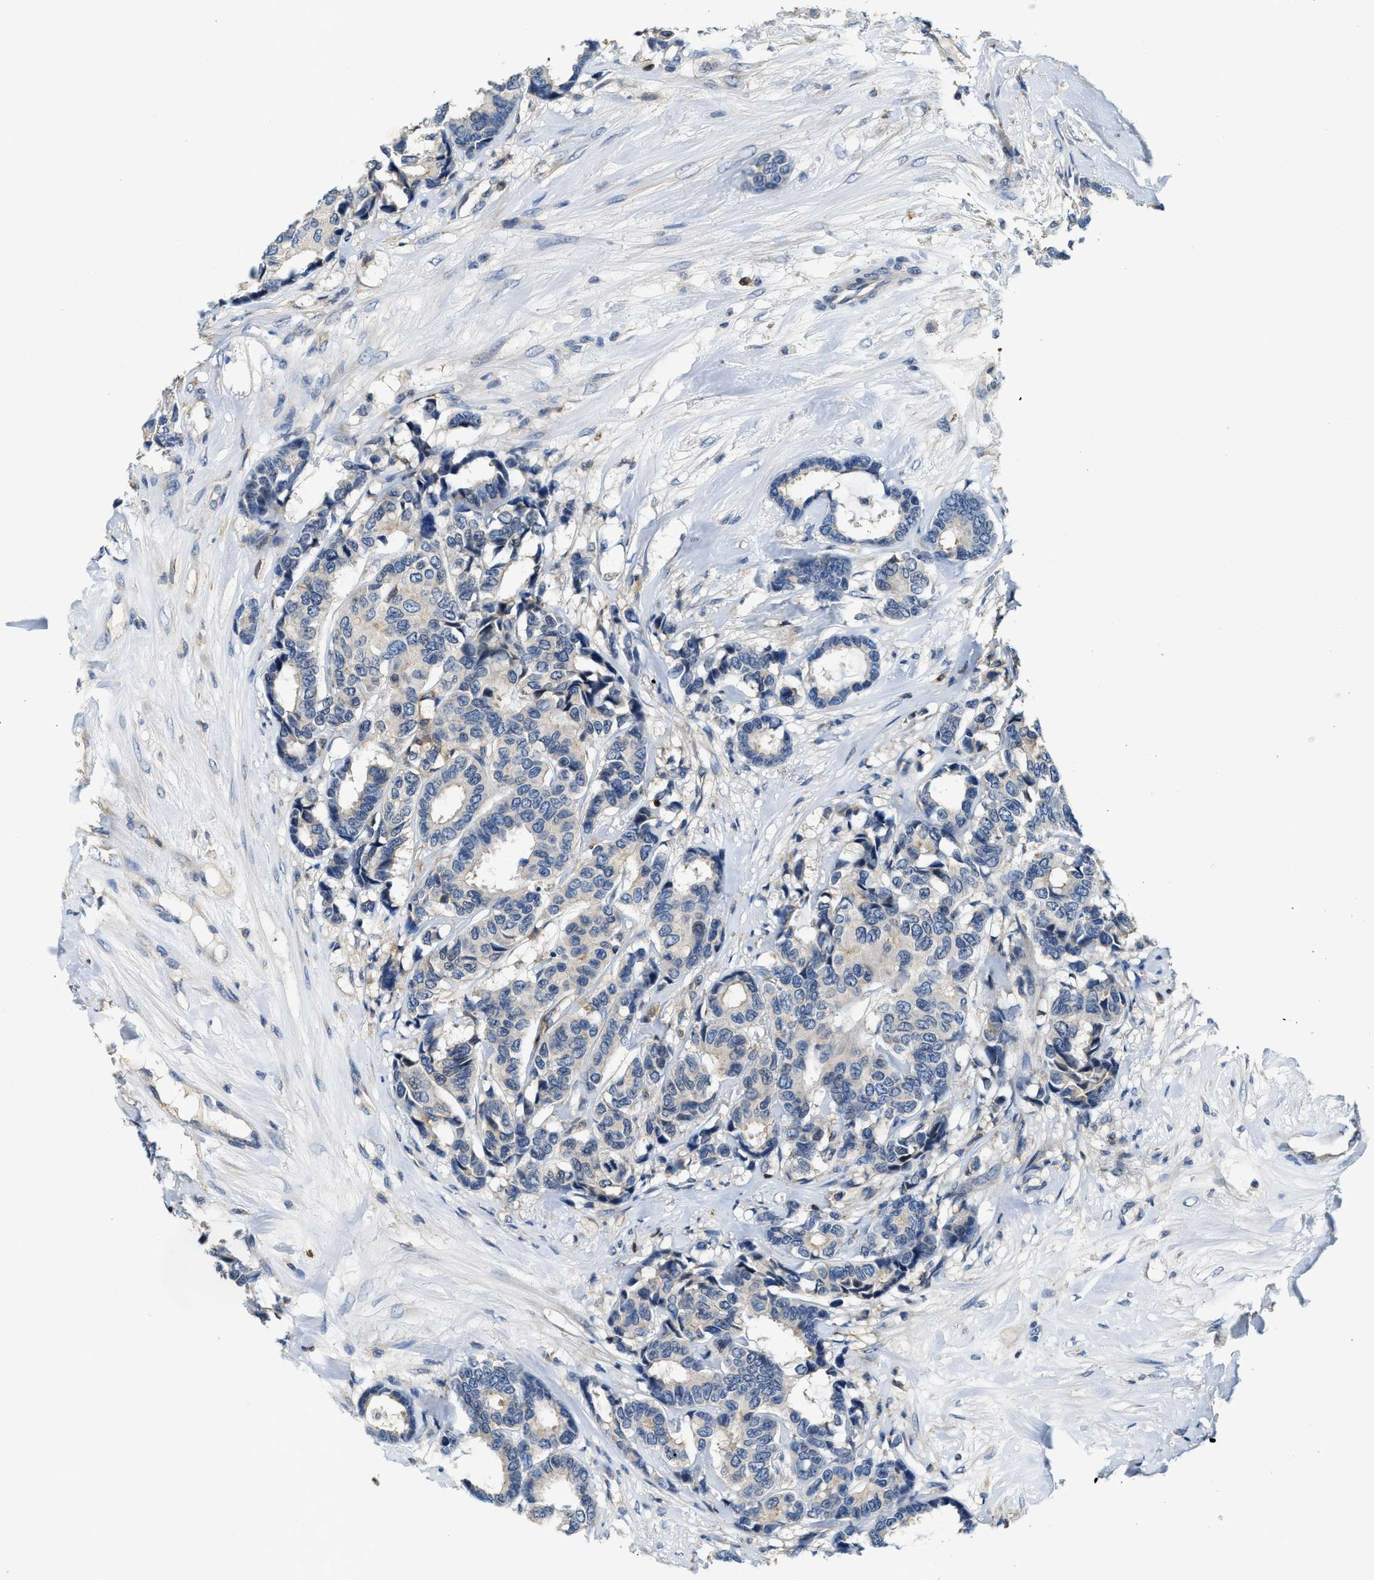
{"staining": {"intensity": "negative", "quantity": "none", "location": "none"}, "tissue": "breast cancer", "cell_type": "Tumor cells", "image_type": "cancer", "snomed": [{"axis": "morphology", "description": "Duct carcinoma"}, {"axis": "topography", "description": "Breast"}], "caption": "DAB (3,3'-diaminobenzidine) immunohistochemical staining of human breast cancer displays no significant expression in tumor cells.", "gene": "MYO1G", "patient": {"sex": "female", "age": 87}}